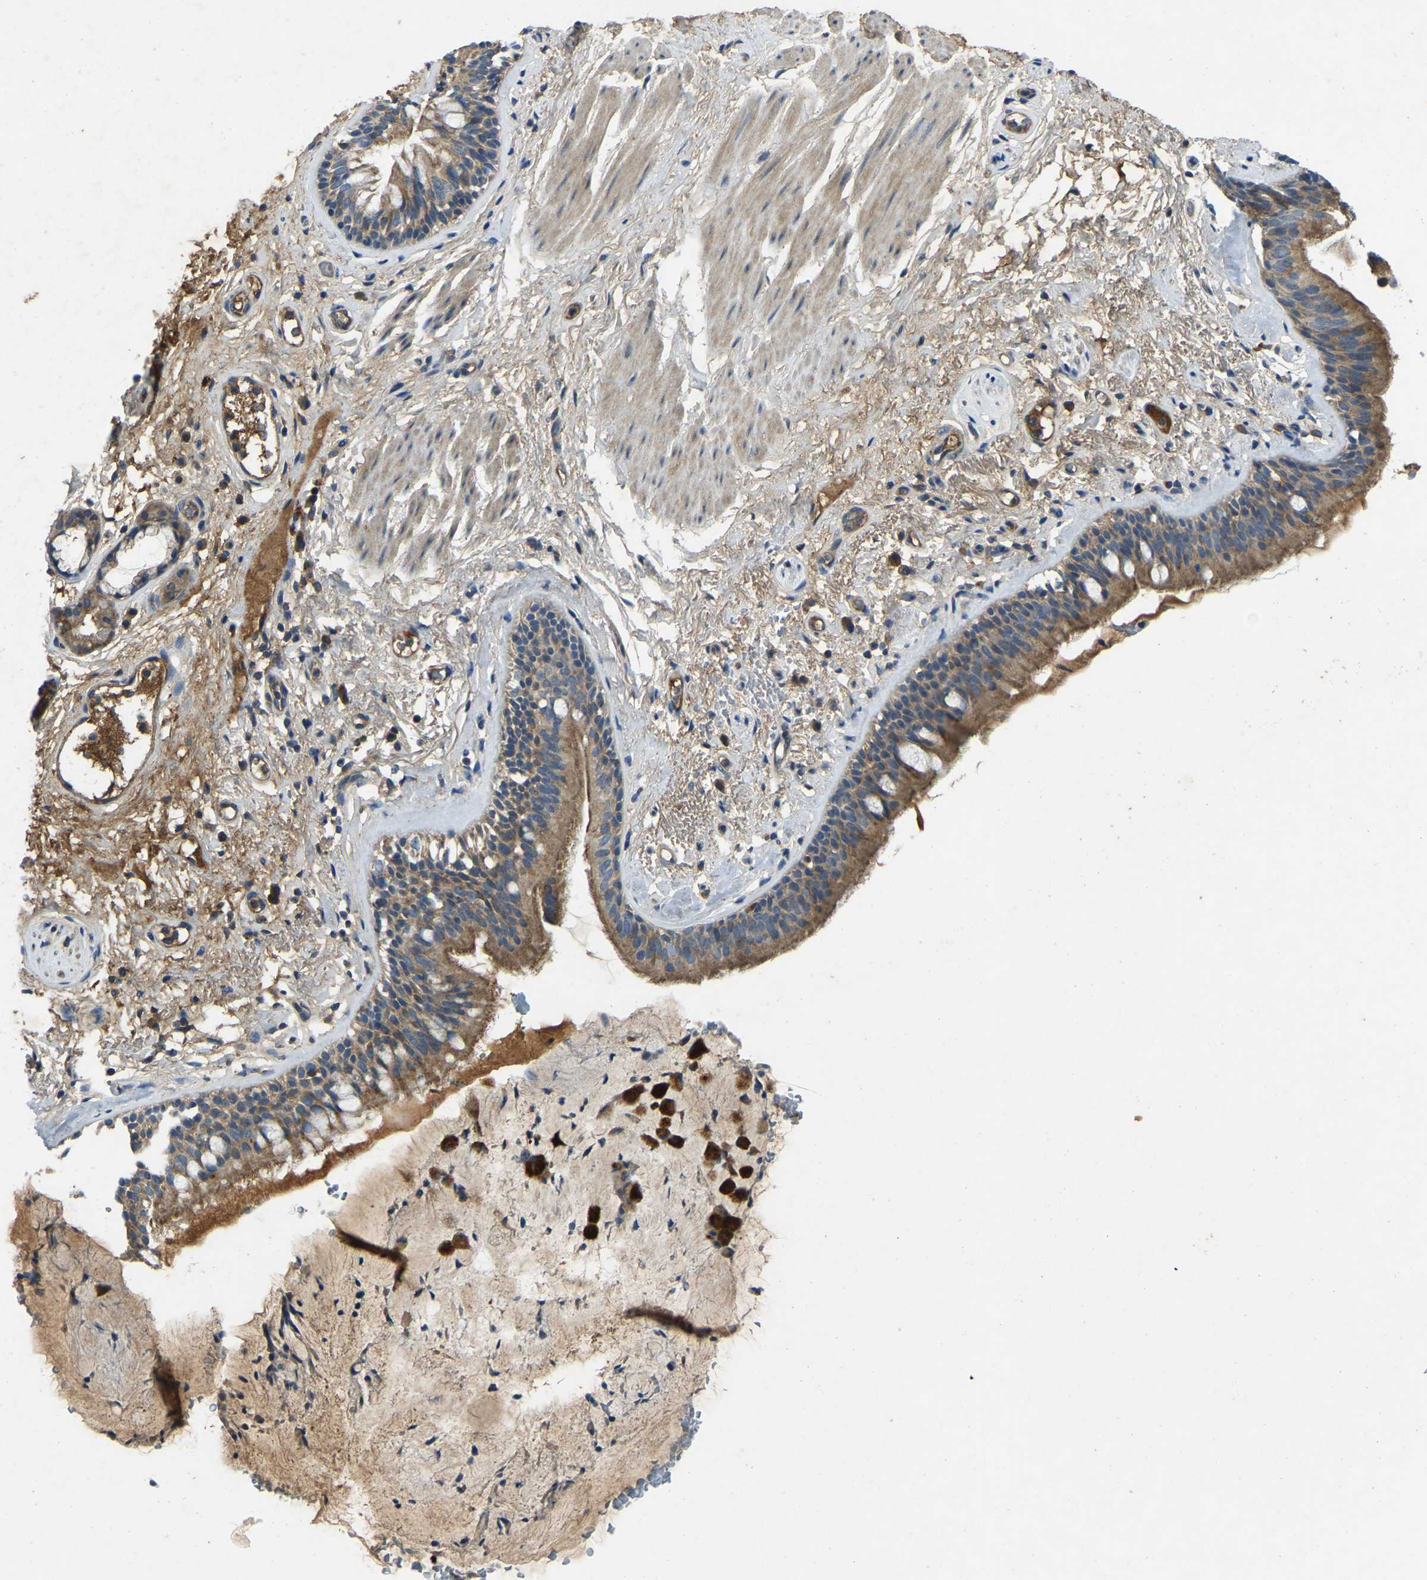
{"staining": {"intensity": "moderate", "quantity": ">75%", "location": "cytoplasmic/membranous"}, "tissue": "bronchus", "cell_type": "Respiratory epithelial cells", "image_type": "normal", "snomed": [{"axis": "morphology", "description": "Normal tissue, NOS"}, {"axis": "topography", "description": "Cartilage tissue"}], "caption": "Protein expression by immunohistochemistry (IHC) shows moderate cytoplasmic/membranous positivity in approximately >75% of respiratory epithelial cells in benign bronchus.", "gene": "ATP8B1", "patient": {"sex": "female", "age": 63}}